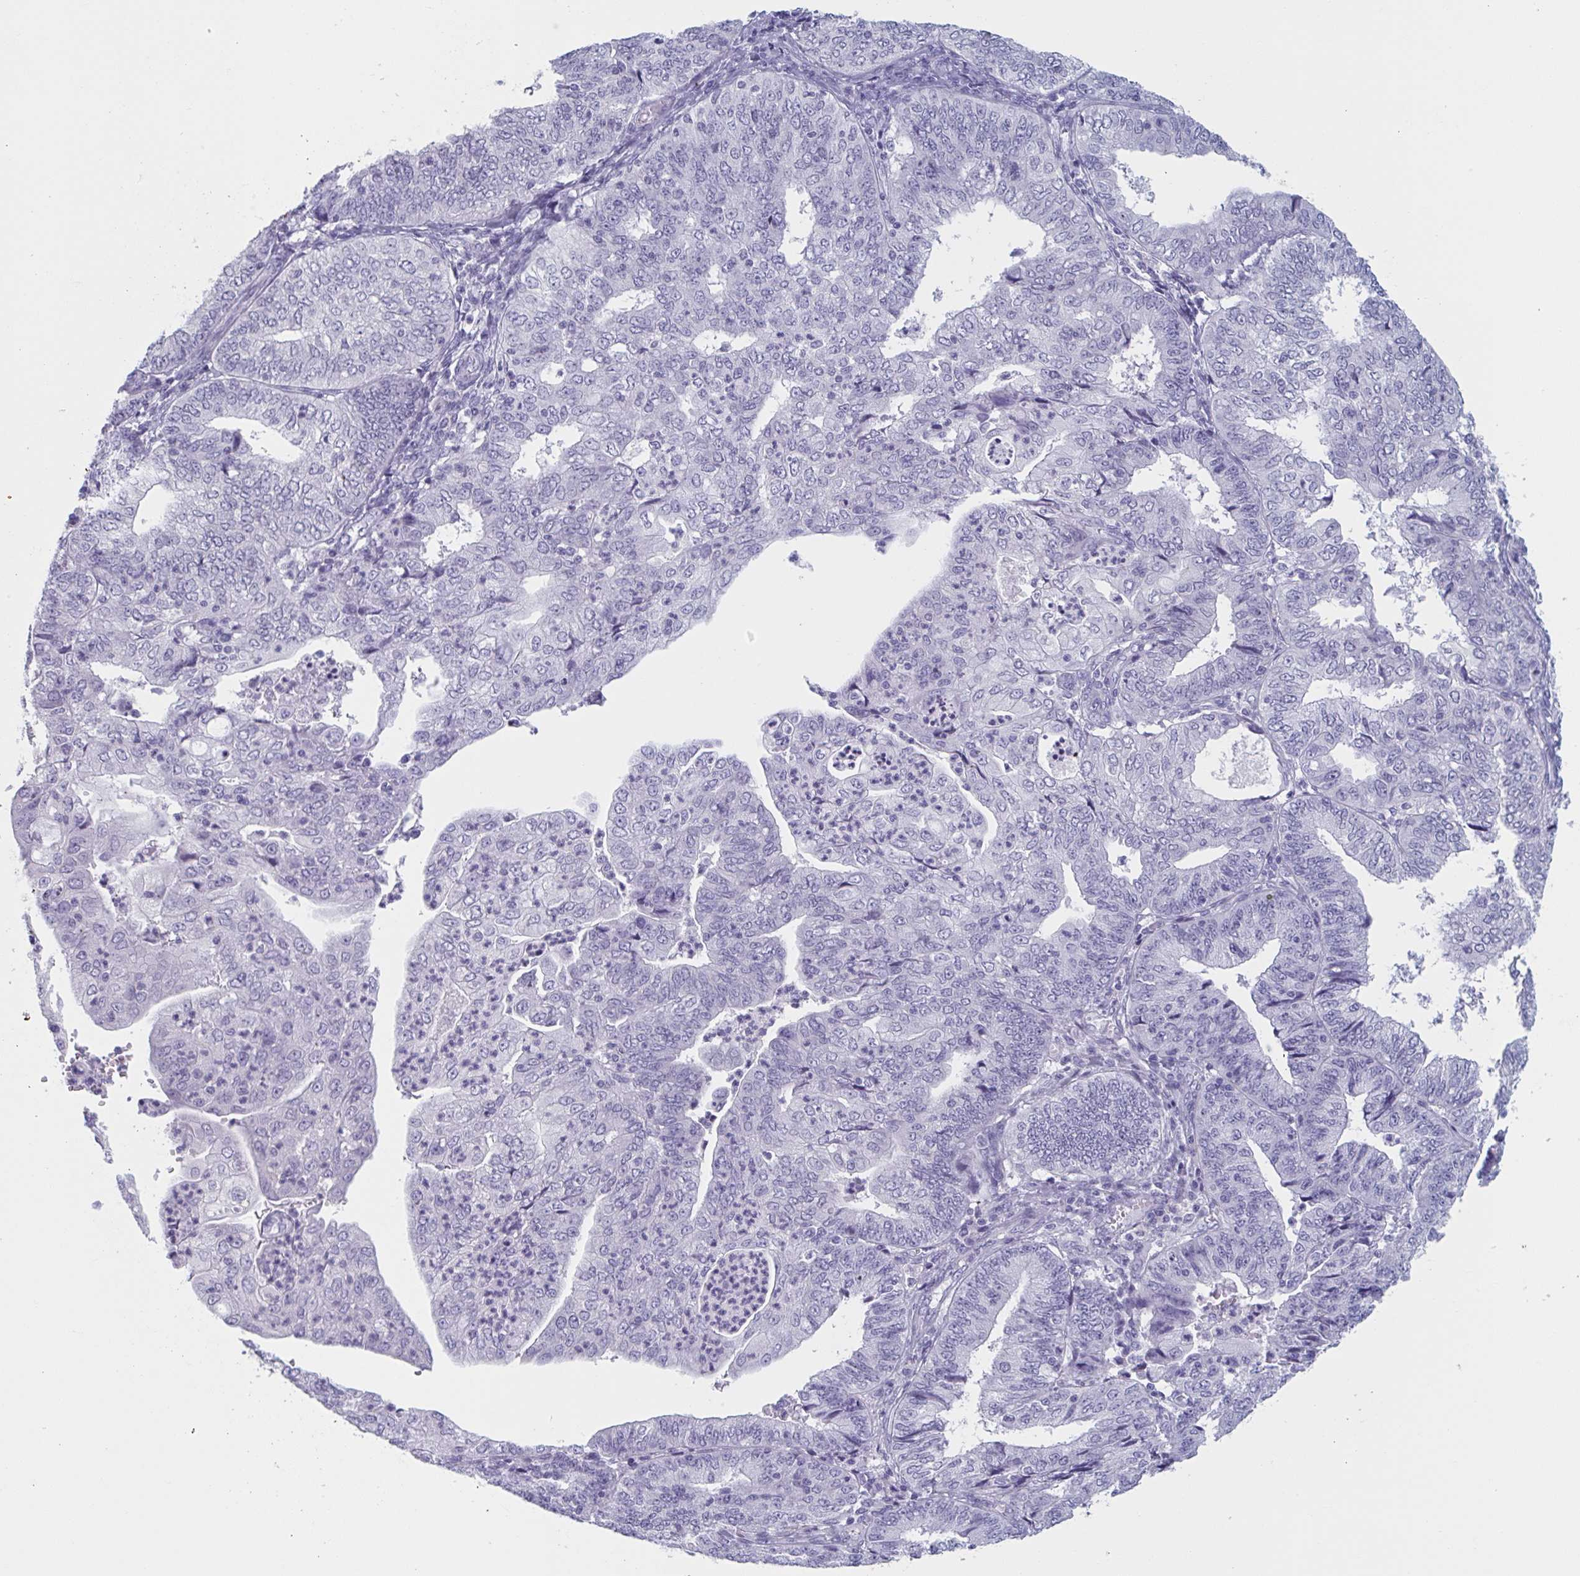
{"staining": {"intensity": "negative", "quantity": "none", "location": "none"}, "tissue": "endometrial cancer", "cell_type": "Tumor cells", "image_type": "cancer", "snomed": [{"axis": "morphology", "description": "Adenocarcinoma, NOS"}, {"axis": "topography", "description": "Endometrium"}], "caption": "Image shows no significant protein expression in tumor cells of adenocarcinoma (endometrial). (Stains: DAB IHC with hematoxylin counter stain, Microscopy: brightfield microscopy at high magnification).", "gene": "HSD11B2", "patient": {"sex": "female", "age": 56}}